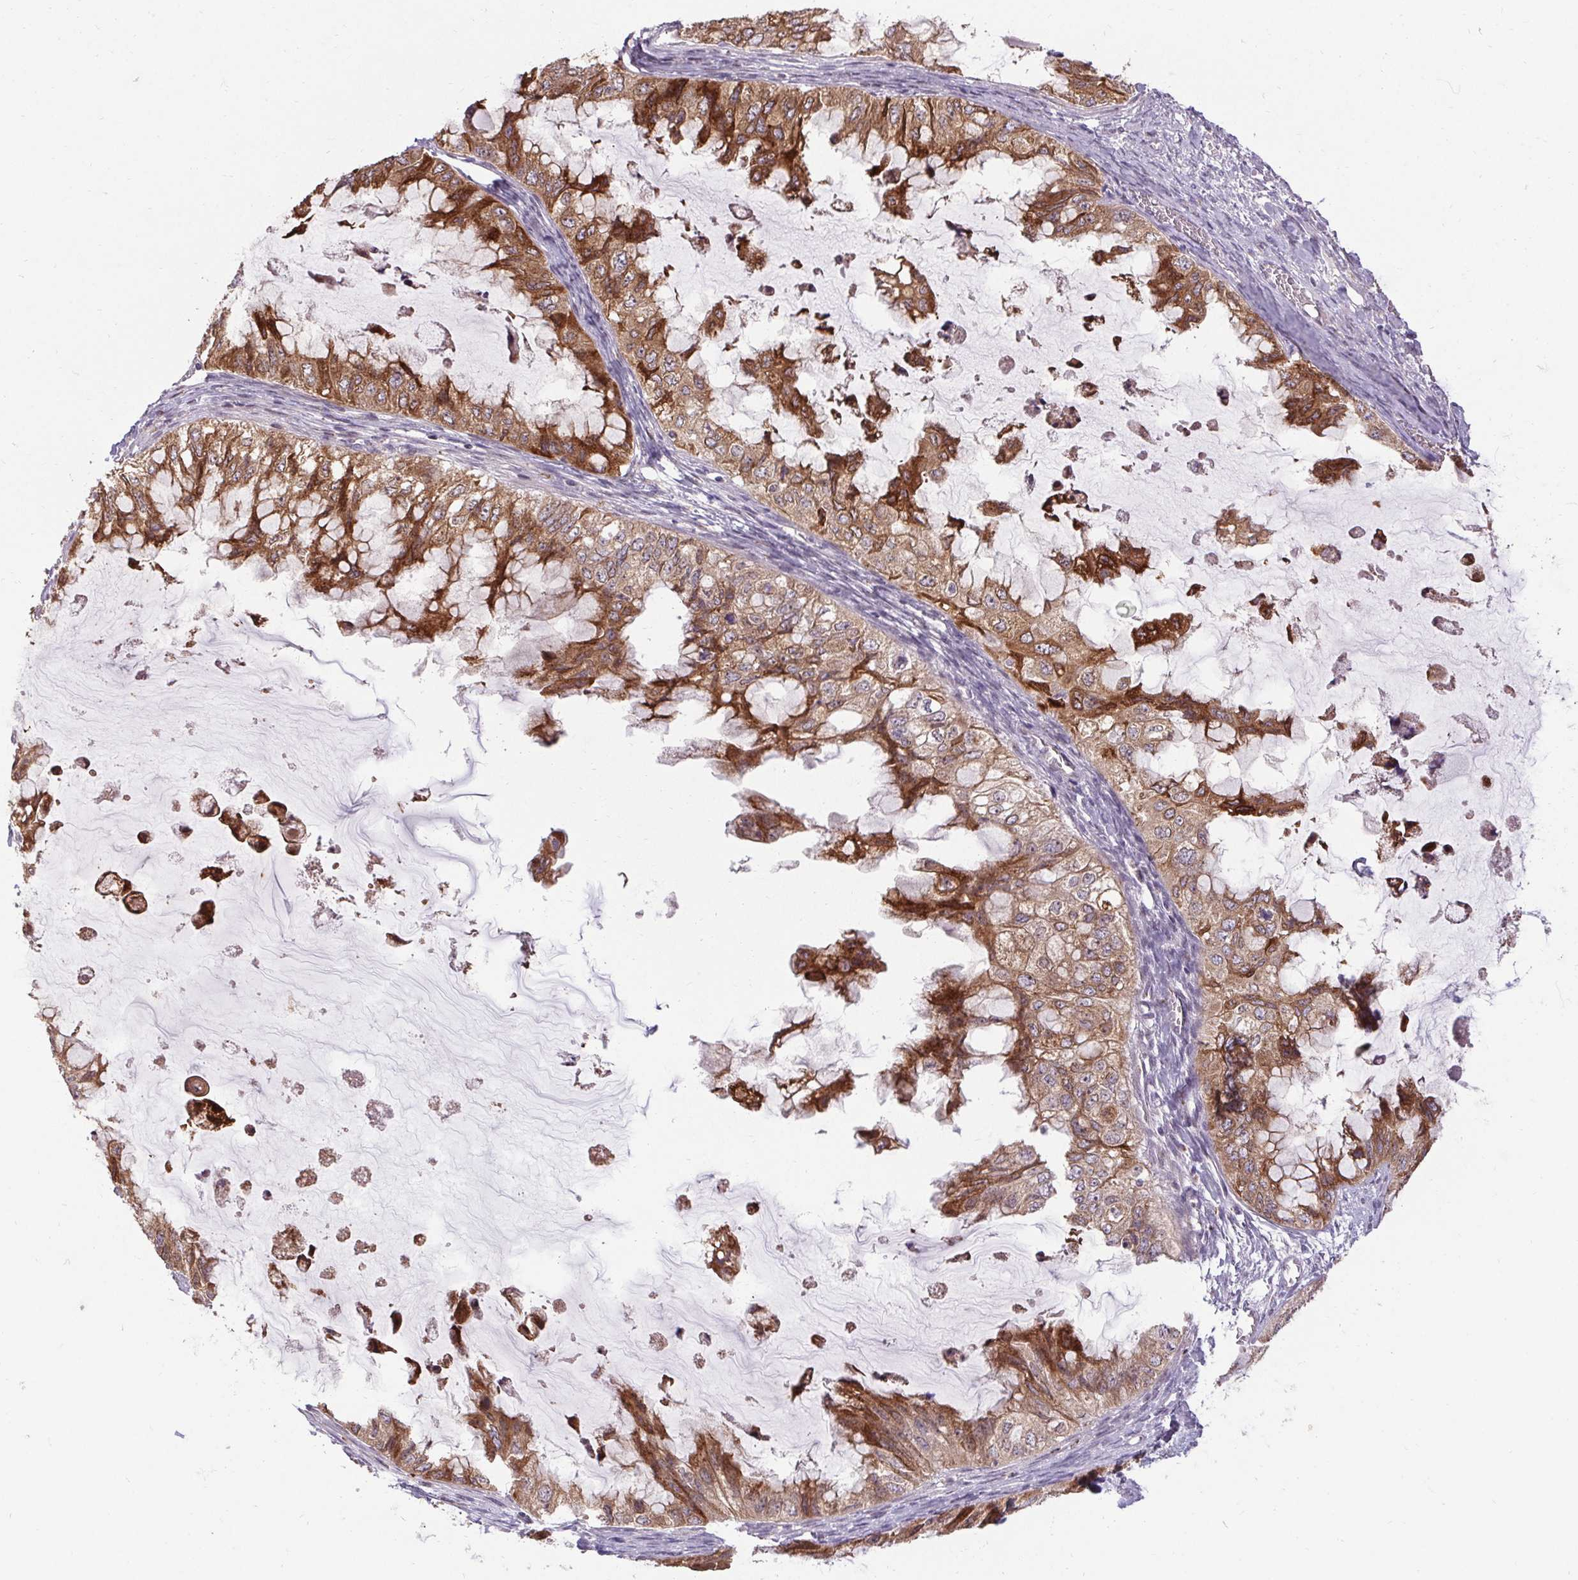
{"staining": {"intensity": "moderate", "quantity": ">75%", "location": "cytoplasmic/membranous"}, "tissue": "ovarian cancer", "cell_type": "Tumor cells", "image_type": "cancer", "snomed": [{"axis": "morphology", "description": "Cystadenocarcinoma, mucinous, NOS"}, {"axis": "topography", "description": "Ovary"}], "caption": "A photomicrograph of human ovarian cancer (mucinous cystadenocarcinoma) stained for a protein exhibits moderate cytoplasmic/membranous brown staining in tumor cells.", "gene": "HSD17B3", "patient": {"sex": "female", "age": 72}}